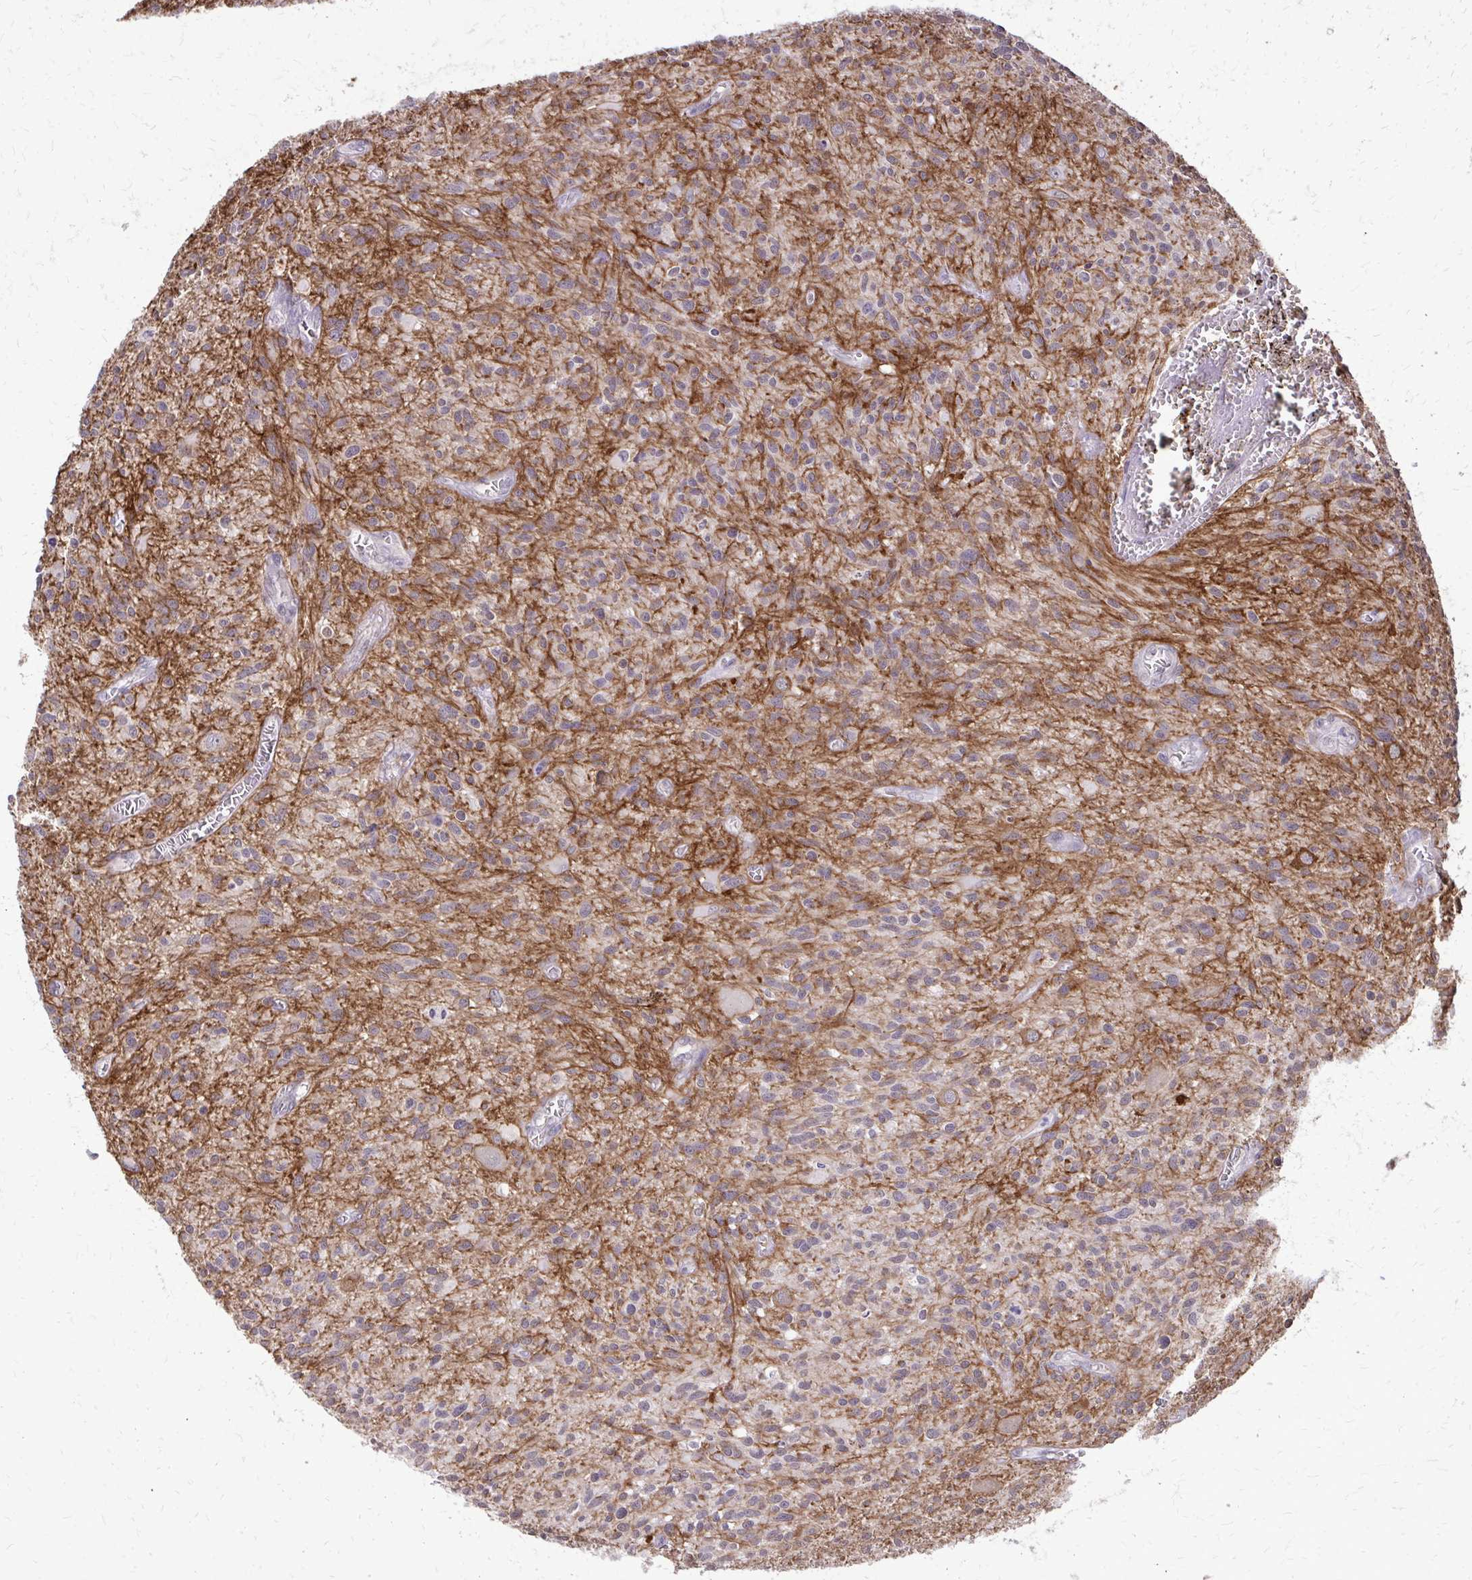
{"staining": {"intensity": "weak", "quantity": "<25%", "location": "cytoplasmic/membranous"}, "tissue": "glioma", "cell_type": "Tumor cells", "image_type": "cancer", "snomed": [{"axis": "morphology", "description": "Glioma, malignant, High grade"}, {"axis": "topography", "description": "Brain"}], "caption": "Image shows no protein positivity in tumor cells of malignant glioma (high-grade) tissue.", "gene": "AKAP5", "patient": {"sex": "male", "age": 75}}